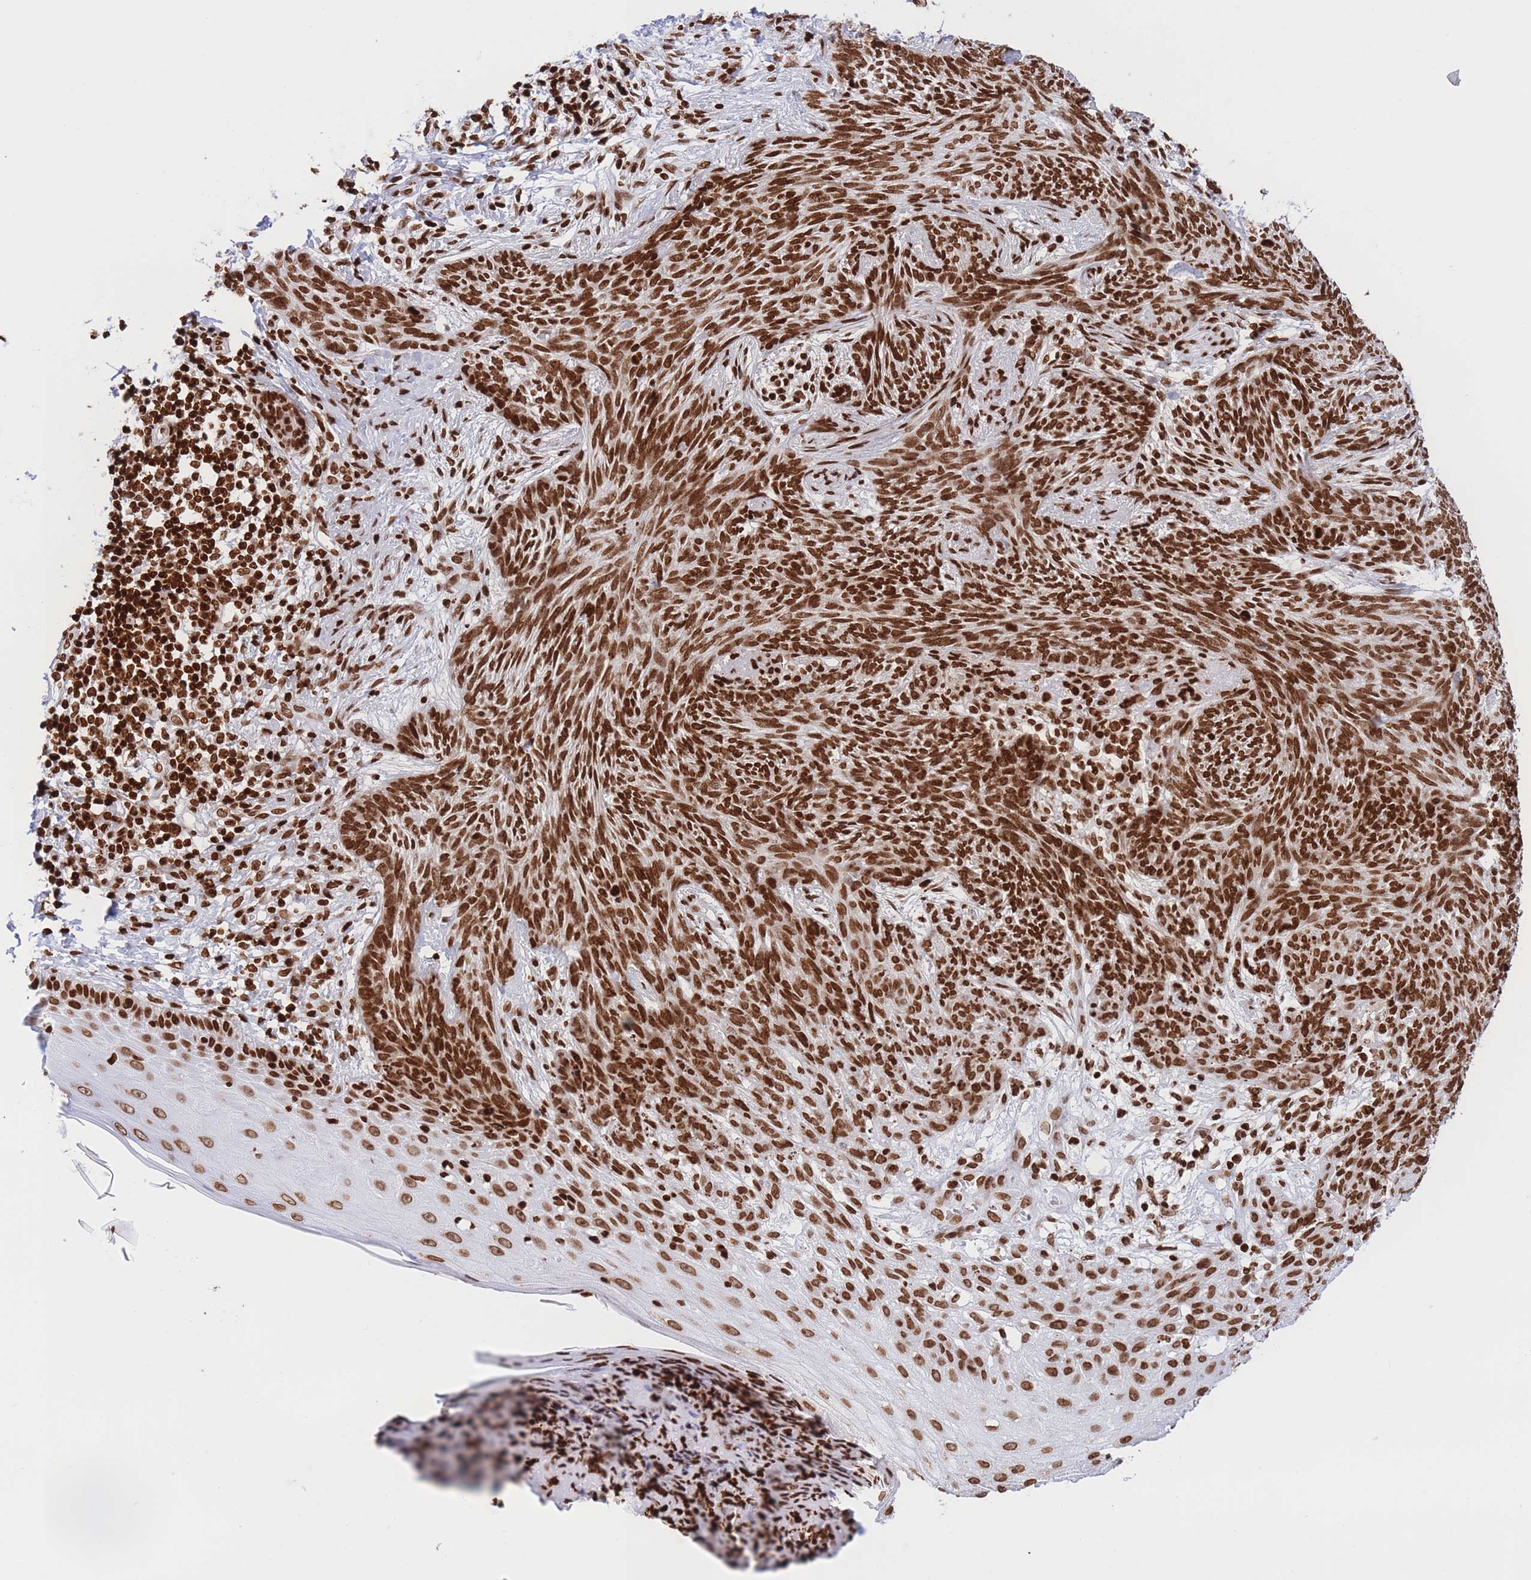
{"staining": {"intensity": "strong", "quantity": ">75%", "location": "nuclear"}, "tissue": "skin cancer", "cell_type": "Tumor cells", "image_type": "cancer", "snomed": [{"axis": "morphology", "description": "Basal cell carcinoma"}, {"axis": "topography", "description": "Skin"}], "caption": "Immunohistochemistry histopathology image of skin basal cell carcinoma stained for a protein (brown), which reveals high levels of strong nuclear staining in approximately >75% of tumor cells.", "gene": "H2BC11", "patient": {"sex": "male", "age": 73}}